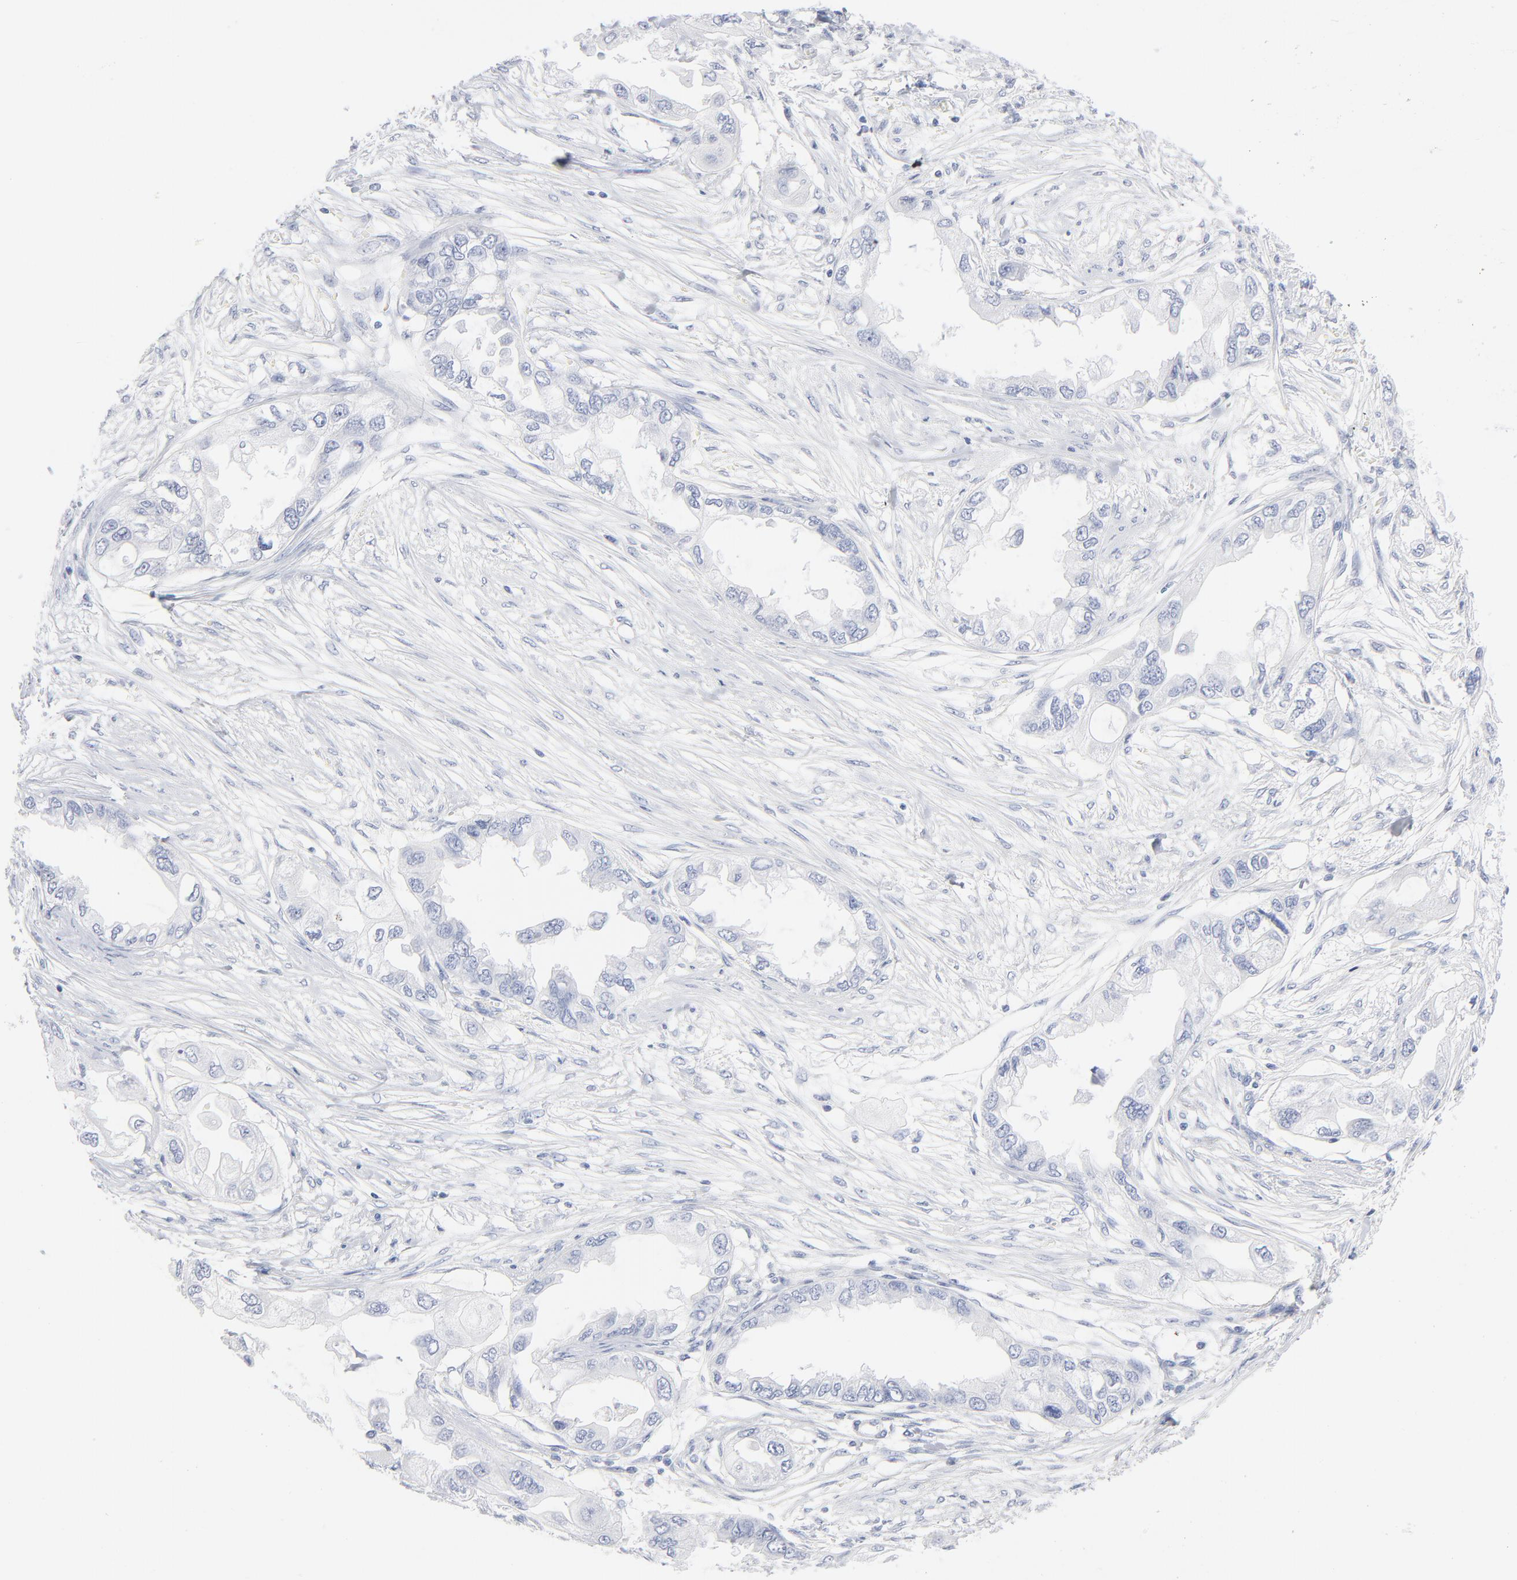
{"staining": {"intensity": "negative", "quantity": "none", "location": "none"}, "tissue": "endometrial cancer", "cell_type": "Tumor cells", "image_type": "cancer", "snomed": [{"axis": "morphology", "description": "Adenocarcinoma, NOS"}, {"axis": "topography", "description": "Endometrium"}], "caption": "Human endometrial adenocarcinoma stained for a protein using immunohistochemistry displays no positivity in tumor cells.", "gene": "AGTR1", "patient": {"sex": "female", "age": 67}}